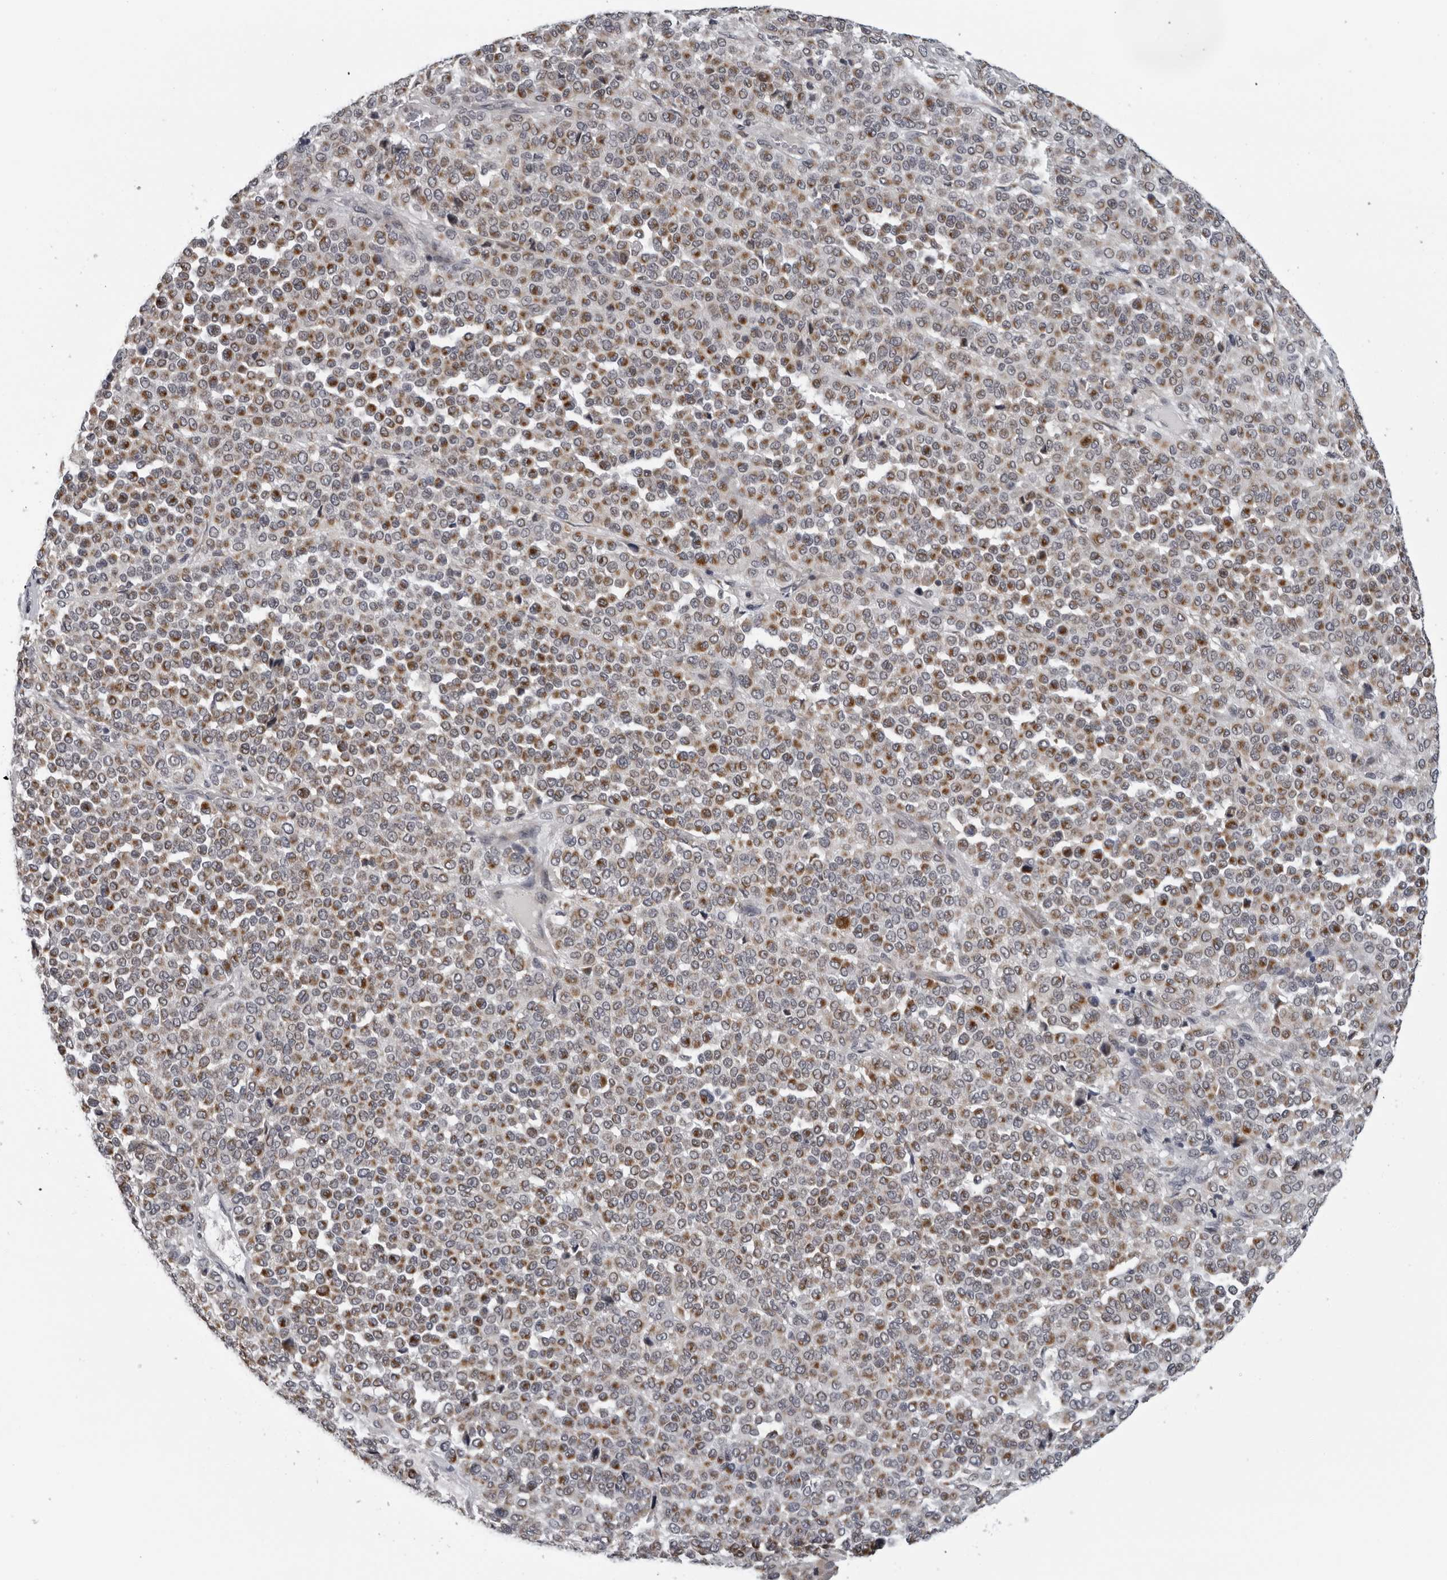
{"staining": {"intensity": "moderate", "quantity": ">75%", "location": "cytoplasmic/membranous"}, "tissue": "melanoma", "cell_type": "Tumor cells", "image_type": "cancer", "snomed": [{"axis": "morphology", "description": "Malignant melanoma, Metastatic site"}, {"axis": "topography", "description": "Pancreas"}], "caption": "IHC image of neoplastic tissue: human melanoma stained using immunohistochemistry demonstrates medium levels of moderate protein expression localized specifically in the cytoplasmic/membranous of tumor cells, appearing as a cytoplasmic/membranous brown color.", "gene": "CPT2", "patient": {"sex": "female", "age": 30}}